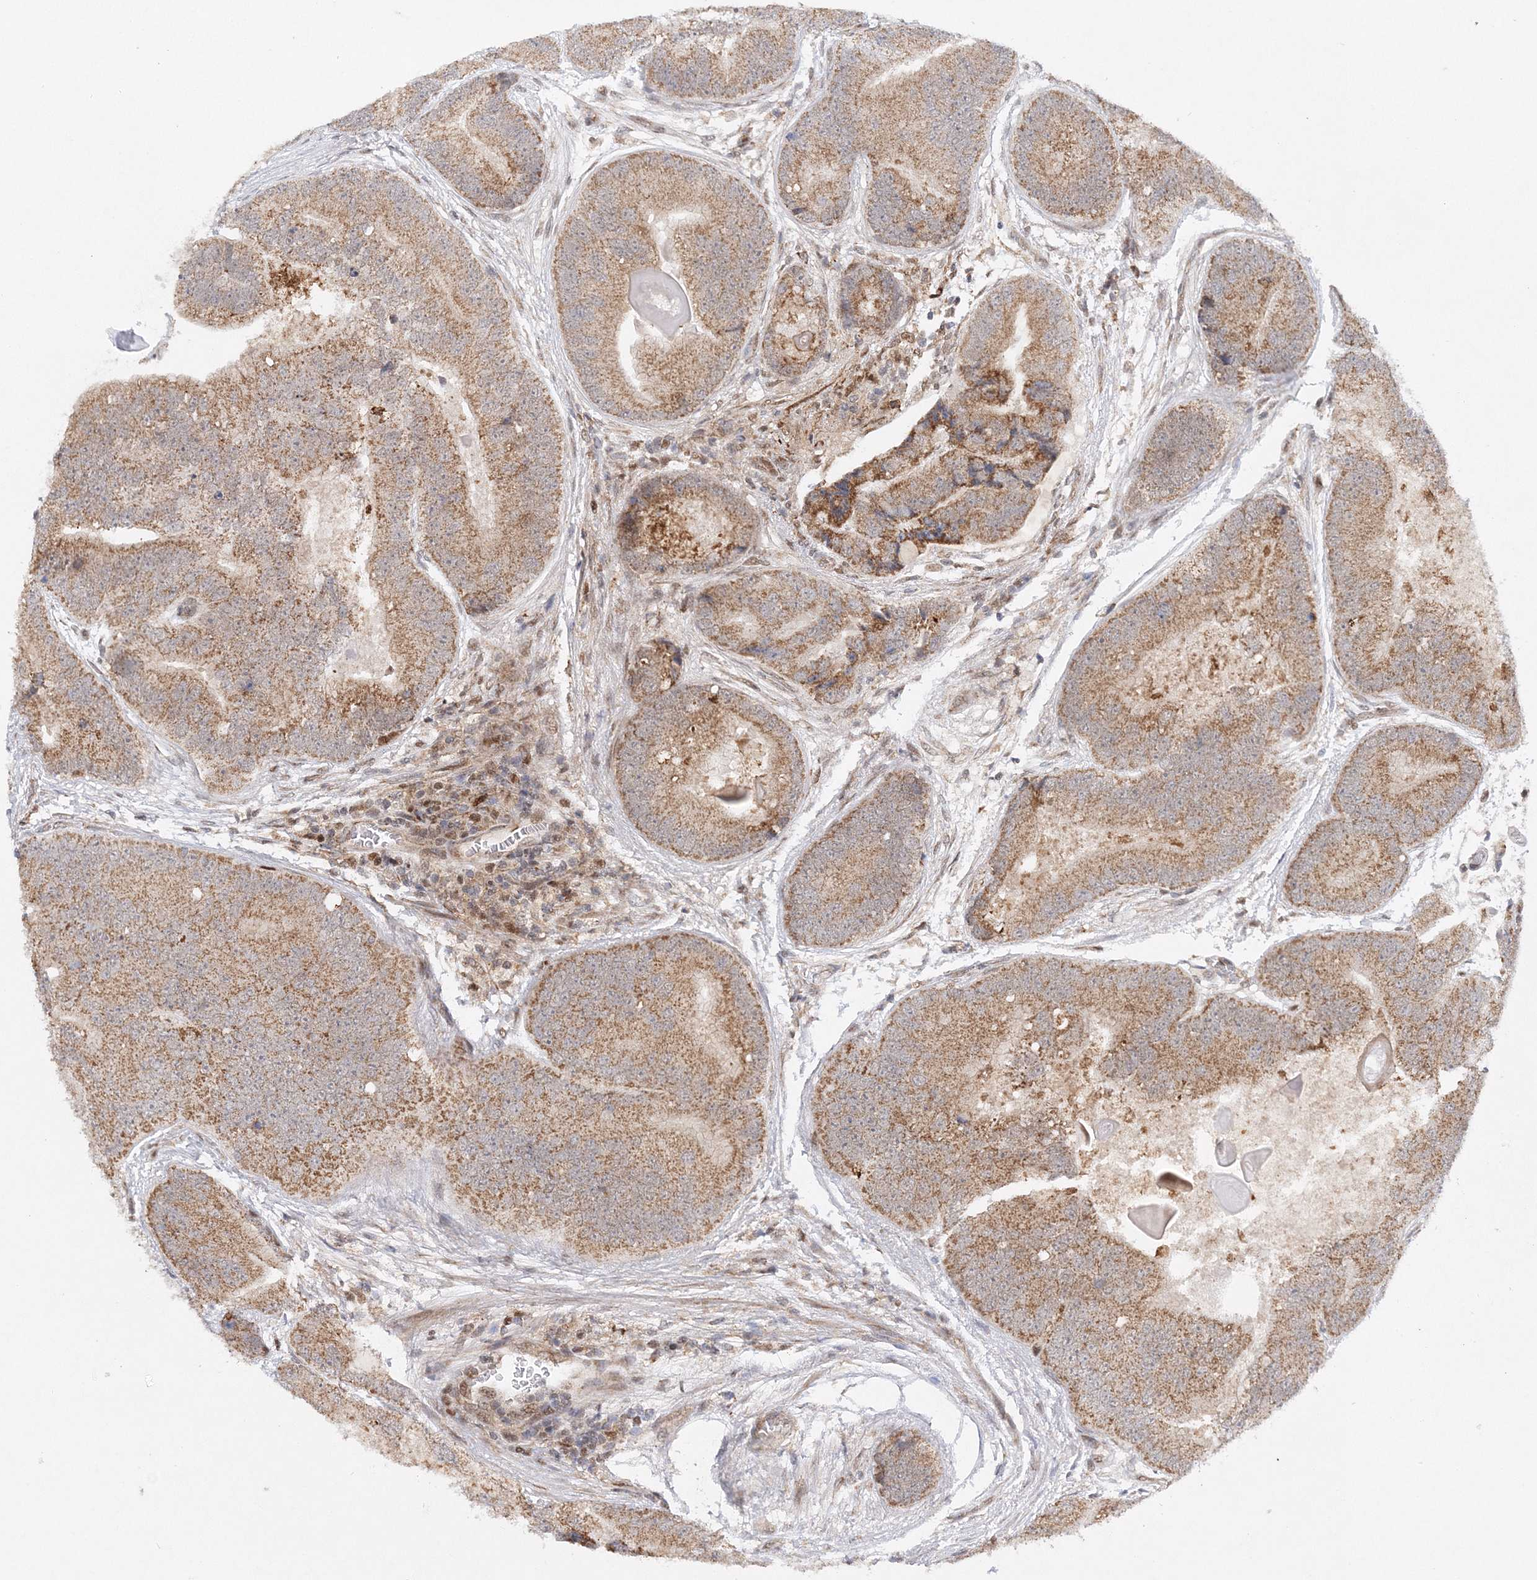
{"staining": {"intensity": "moderate", "quantity": ">75%", "location": "cytoplasmic/membranous"}, "tissue": "prostate cancer", "cell_type": "Tumor cells", "image_type": "cancer", "snomed": [{"axis": "morphology", "description": "Adenocarcinoma, High grade"}, {"axis": "topography", "description": "Prostate"}], "caption": "A brown stain highlights moderate cytoplasmic/membranous staining of a protein in human prostate high-grade adenocarcinoma tumor cells. (DAB IHC, brown staining for protein, blue staining for nuclei).", "gene": "RAB11FIP2", "patient": {"sex": "male", "age": 70}}